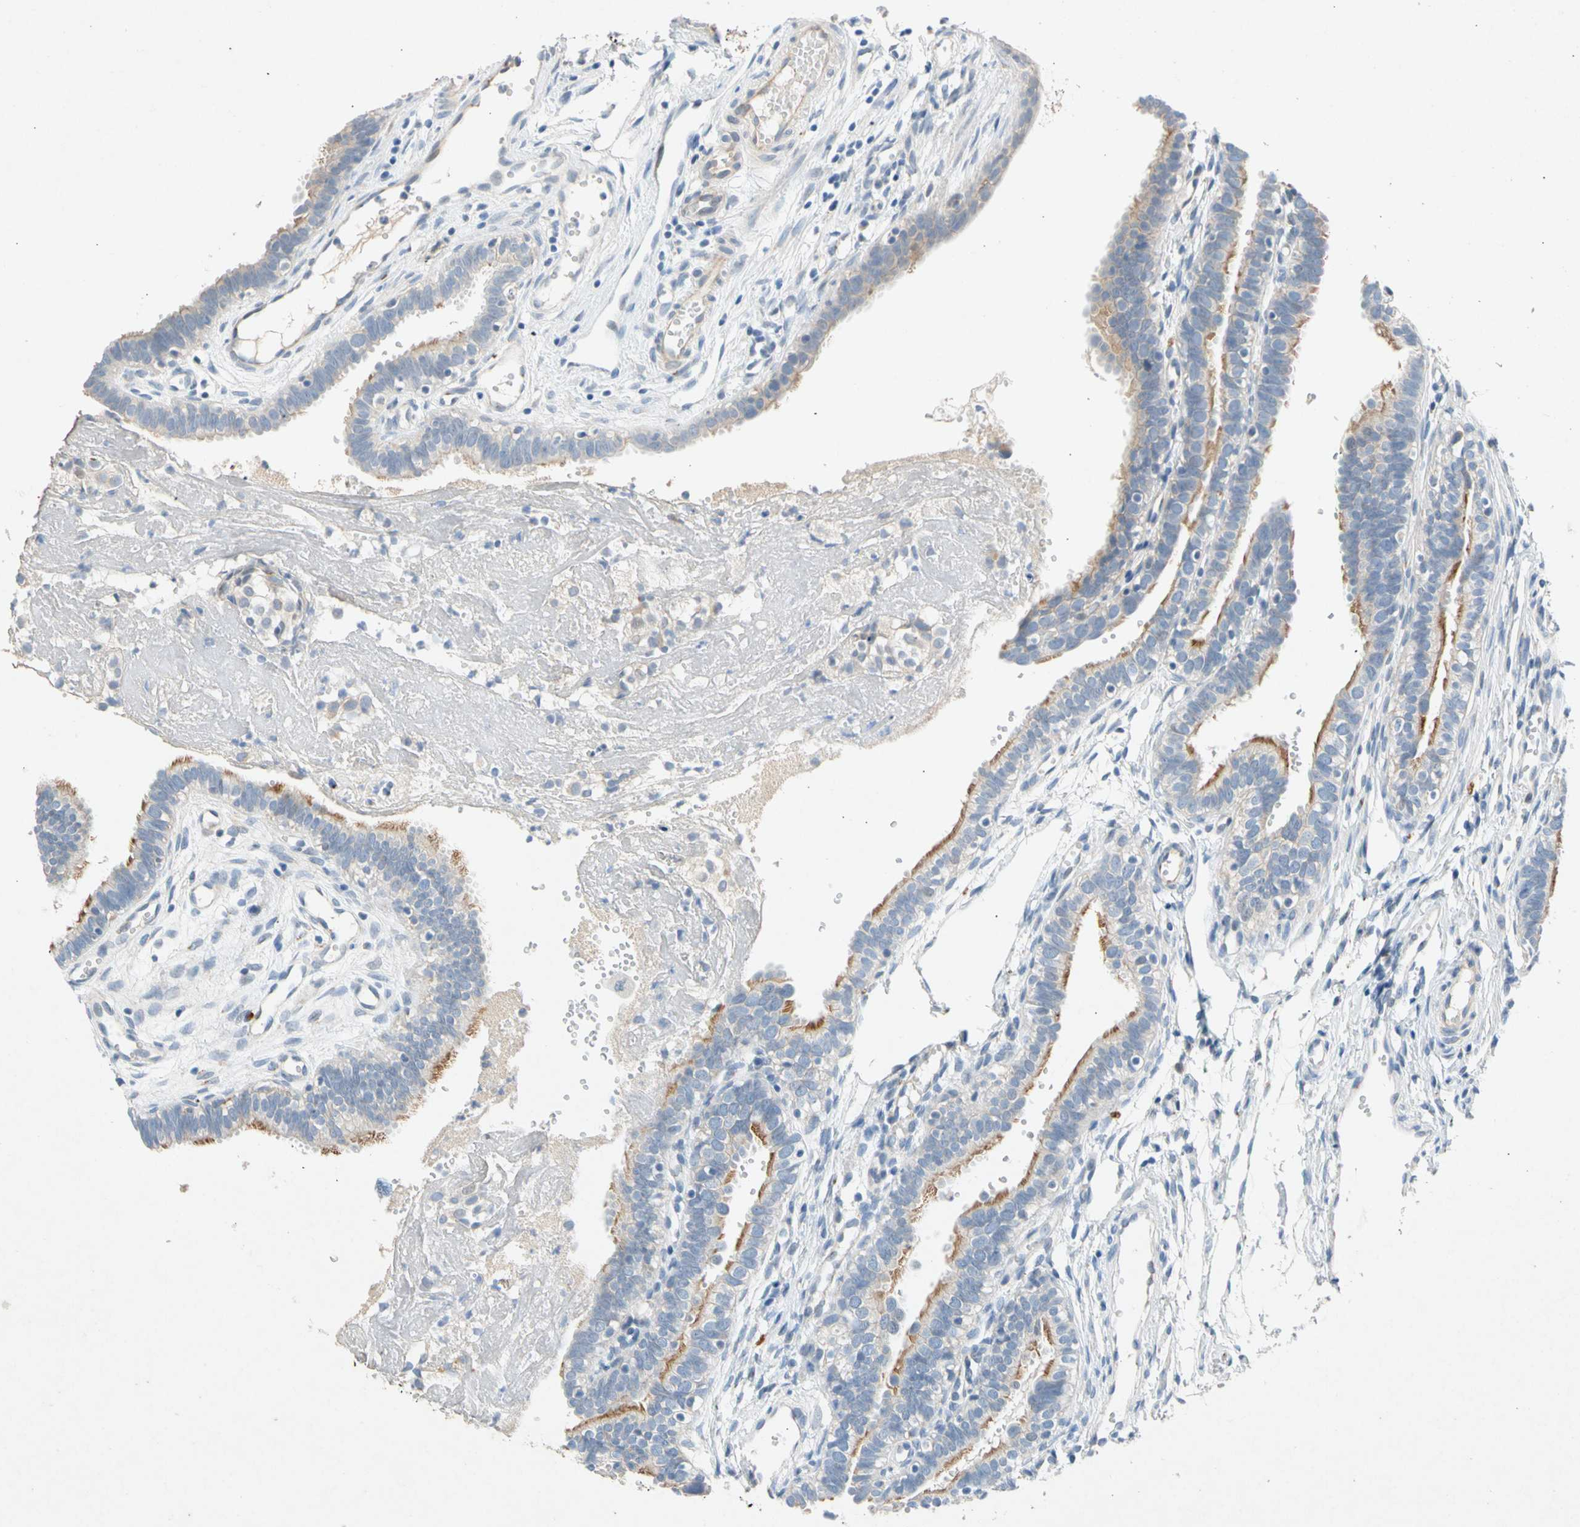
{"staining": {"intensity": "moderate", "quantity": "25%-75%", "location": "cytoplasmic/membranous"}, "tissue": "fallopian tube", "cell_type": "Glandular cells", "image_type": "normal", "snomed": [{"axis": "morphology", "description": "Normal tissue, NOS"}, {"axis": "topography", "description": "Fallopian tube"}, {"axis": "topography", "description": "Placenta"}], "caption": "Protein analysis of unremarkable fallopian tube demonstrates moderate cytoplasmic/membranous staining in approximately 25%-75% of glandular cells.", "gene": "GASK1B", "patient": {"sex": "female", "age": 34}}